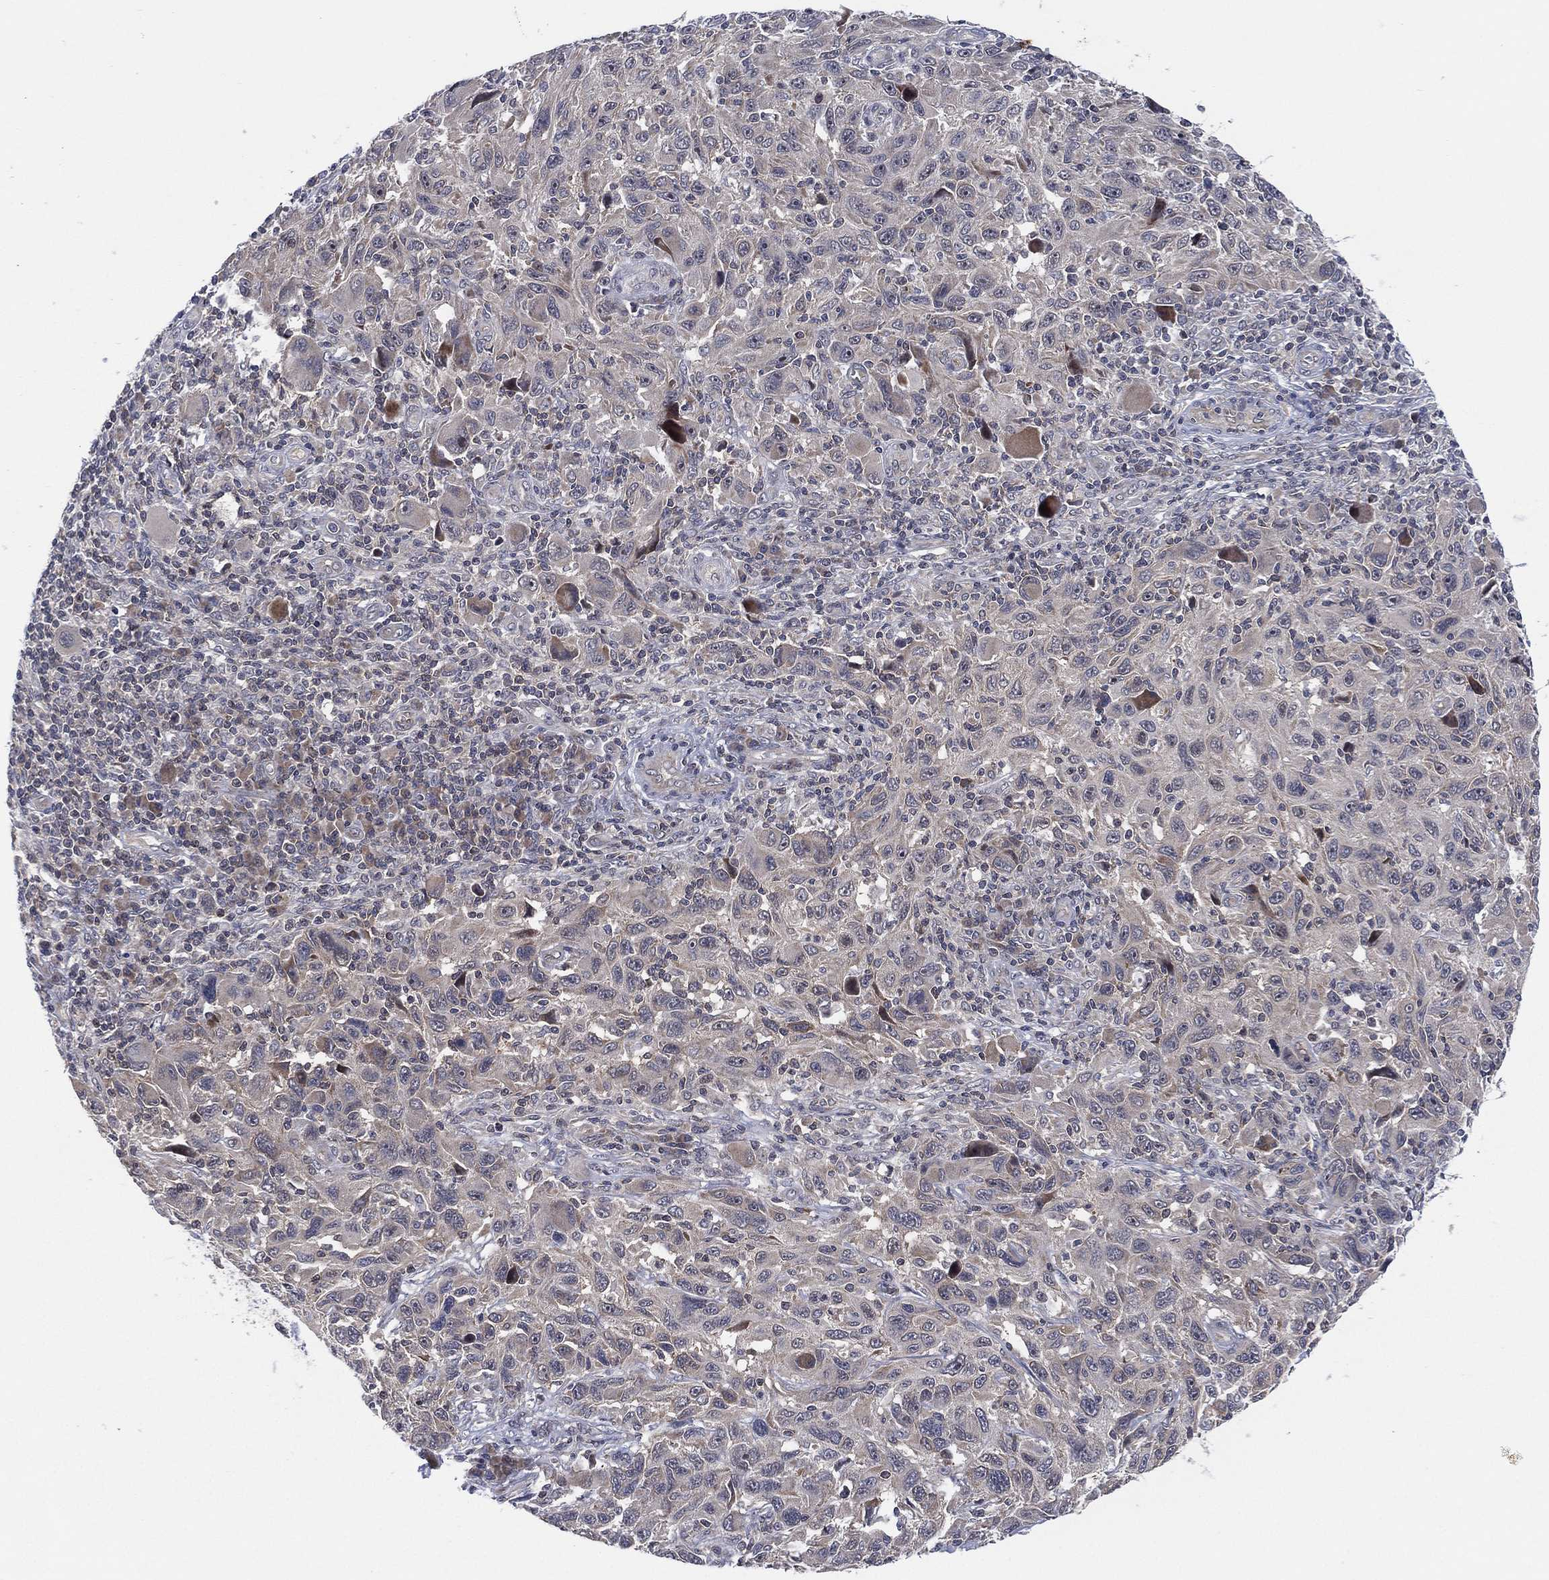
{"staining": {"intensity": "weak", "quantity": "<25%", "location": "cytoplasmic/membranous"}, "tissue": "melanoma", "cell_type": "Tumor cells", "image_type": "cancer", "snomed": [{"axis": "morphology", "description": "Malignant melanoma, NOS"}, {"axis": "topography", "description": "Skin"}], "caption": "Tumor cells are negative for protein expression in human malignant melanoma.", "gene": "TMCO1", "patient": {"sex": "male", "age": 53}}